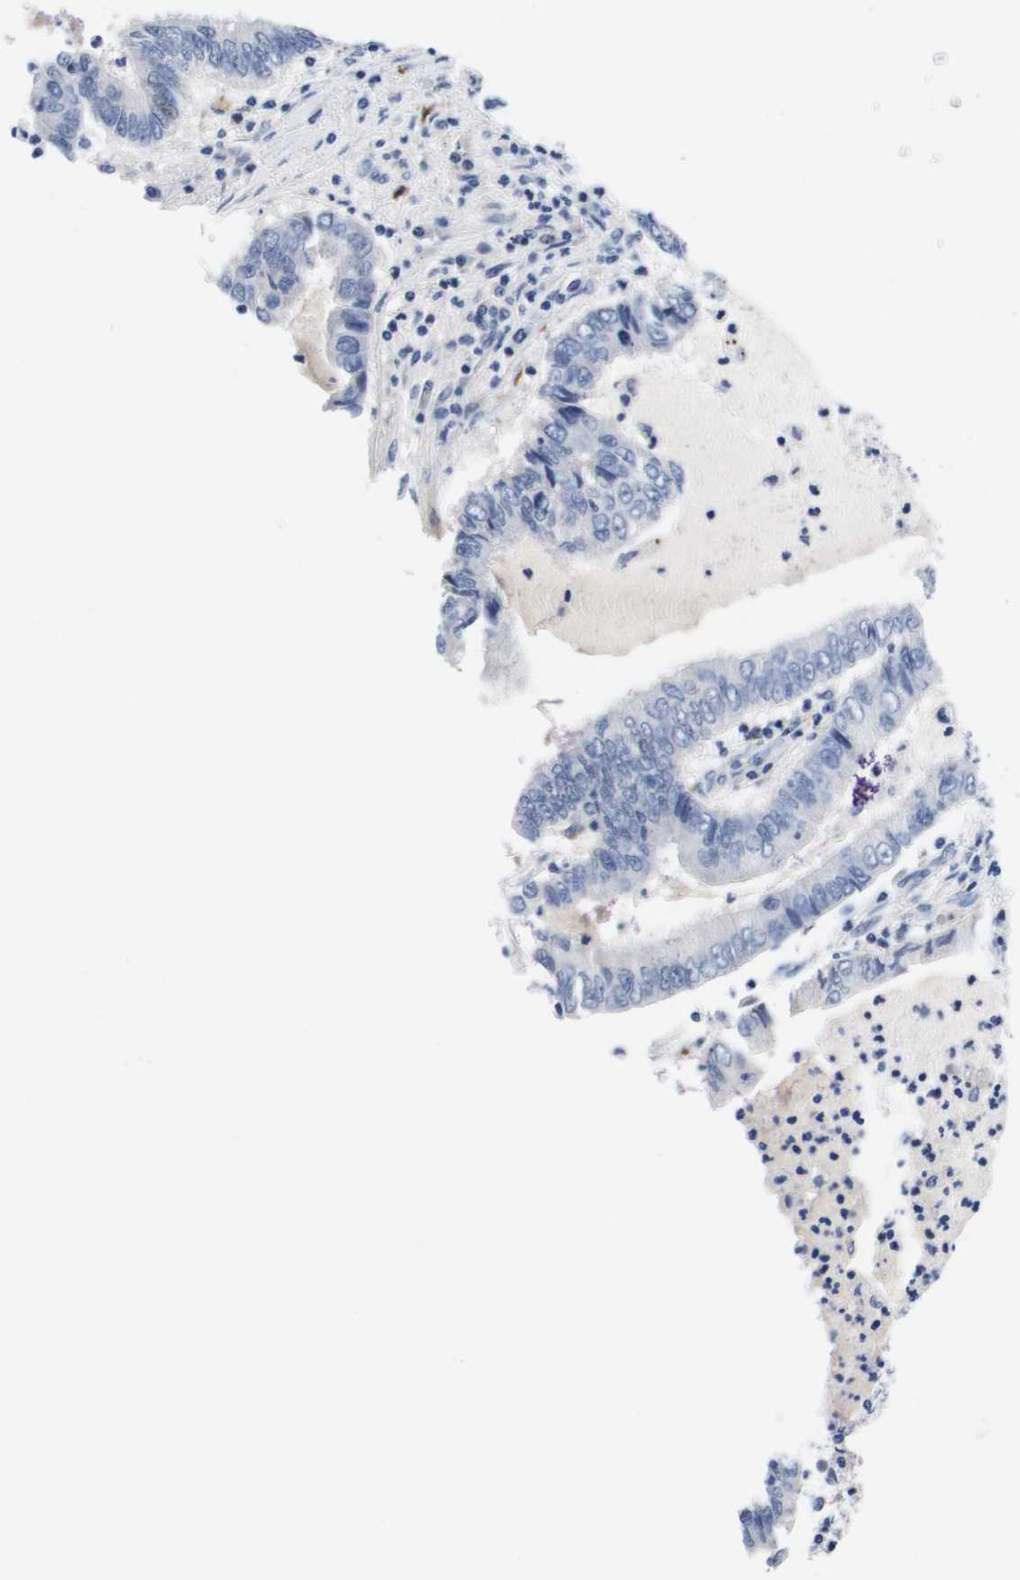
{"staining": {"intensity": "negative", "quantity": "none", "location": "none"}, "tissue": "lung cancer", "cell_type": "Tumor cells", "image_type": "cancer", "snomed": [{"axis": "morphology", "description": "Adenocarcinoma, NOS"}, {"axis": "topography", "description": "Lung"}], "caption": "Tumor cells are negative for brown protein staining in lung cancer. (DAB (3,3'-diaminobenzidine) immunohistochemistry (IHC) visualized using brightfield microscopy, high magnification).", "gene": "HMOX1", "patient": {"sex": "female", "age": 51}}